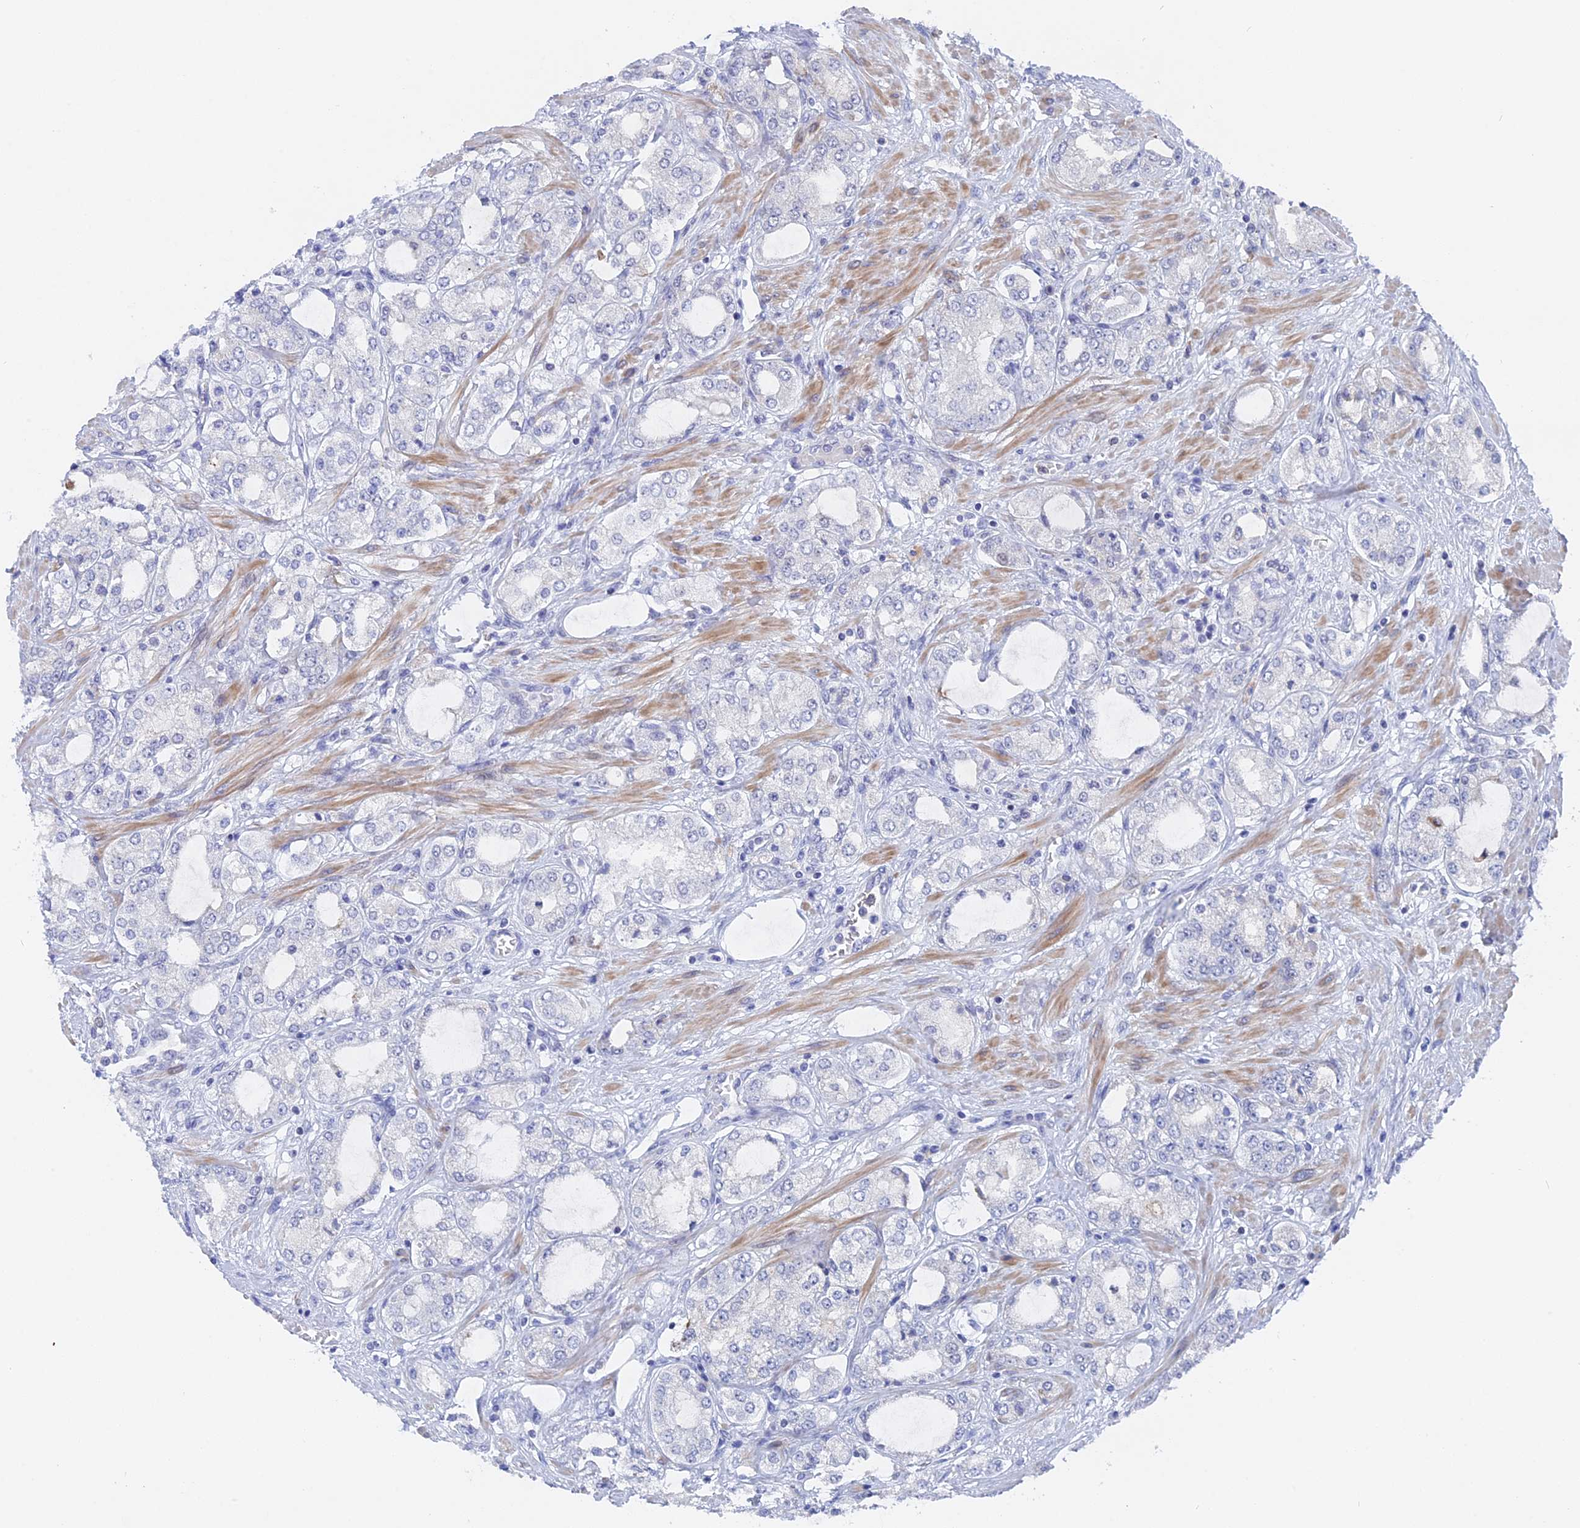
{"staining": {"intensity": "negative", "quantity": "none", "location": "none"}, "tissue": "prostate cancer", "cell_type": "Tumor cells", "image_type": "cancer", "snomed": [{"axis": "morphology", "description": "Adenocarcinoma, High grade"}, {"axis": "topography", "description": "Prostate"}], "caption": "An immunohistochemistry histopathology image of prostate high-grade adenocarcinoma is shown. There is no staining in tumor cells of prostate high-grade adenocarcinoma.", "gene": "BRD2", "patient": {"sex": "male", "age": 64}}